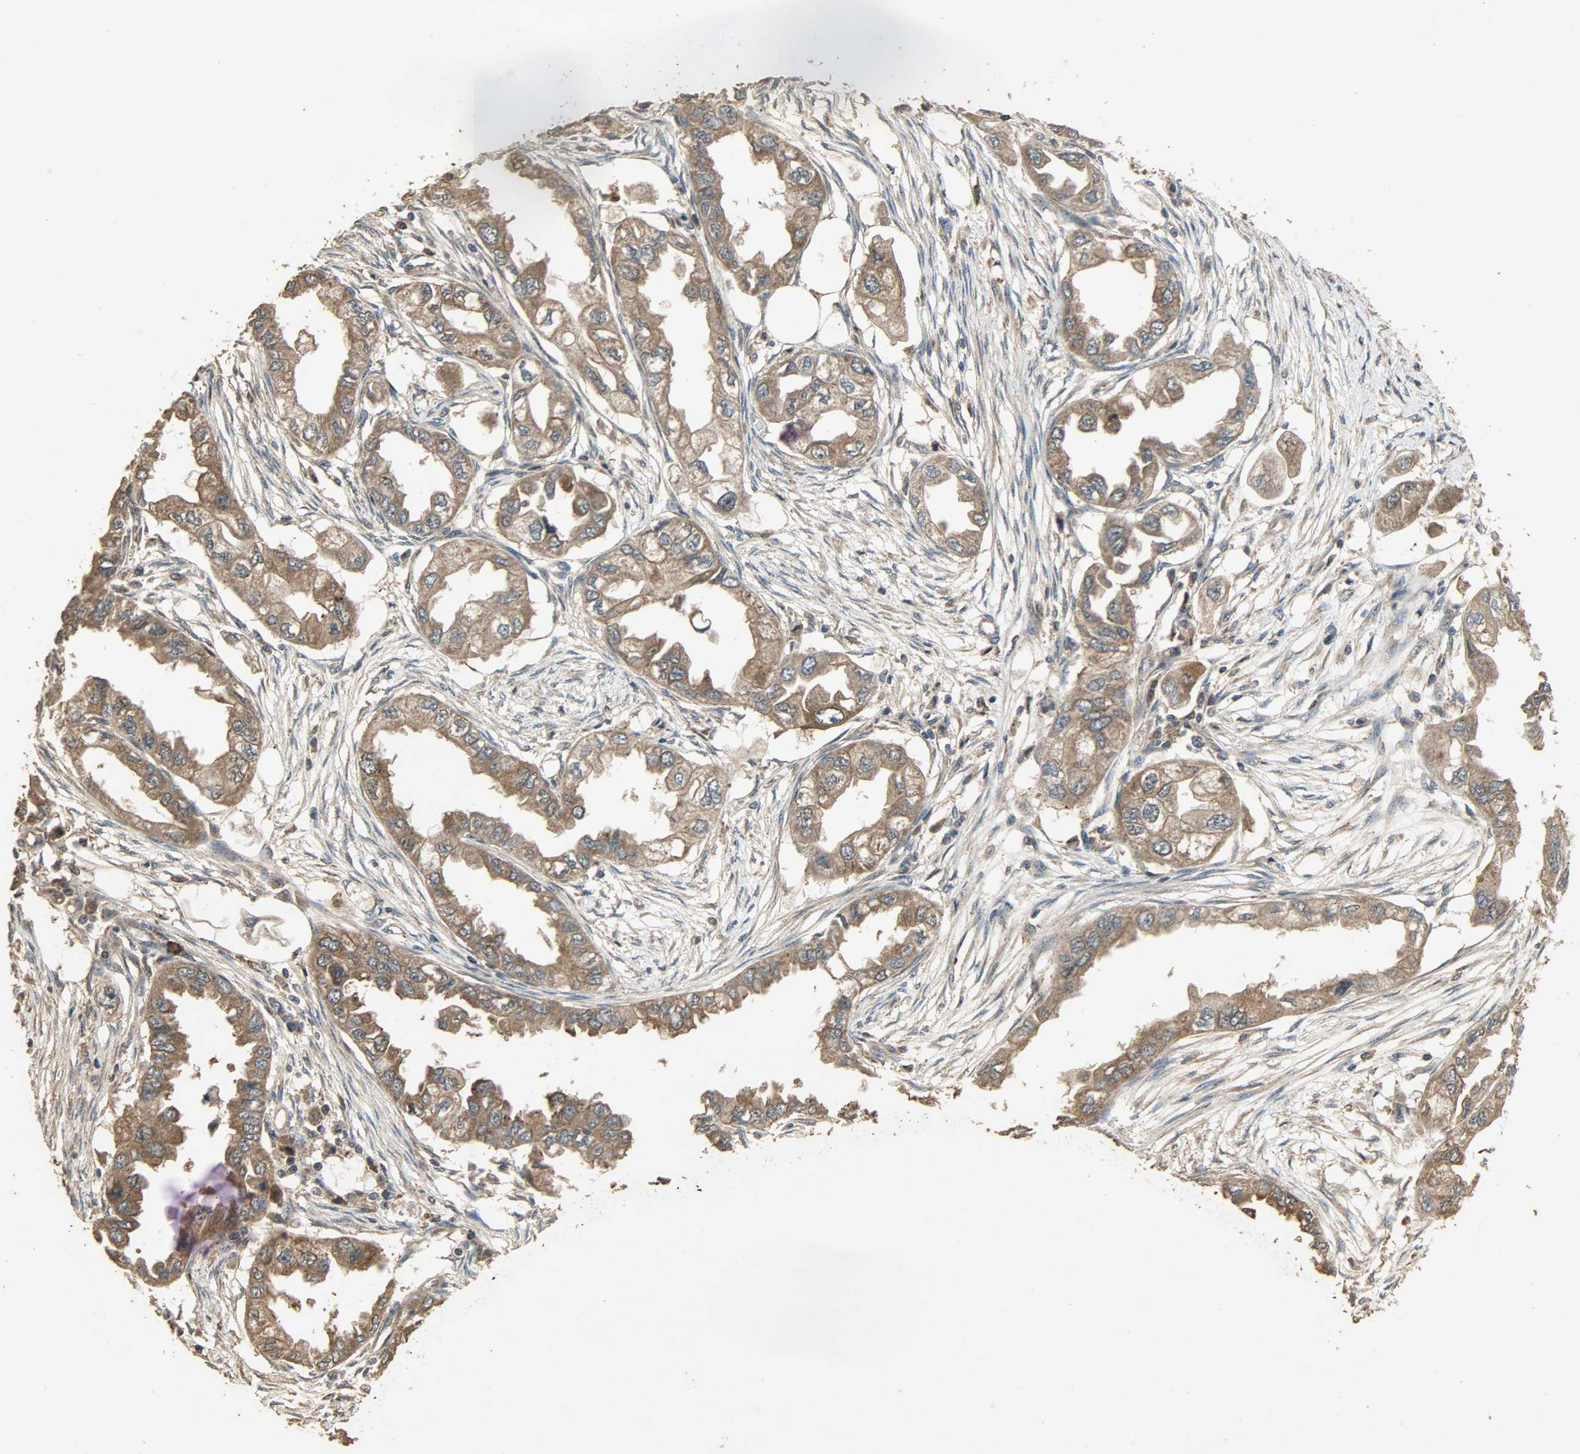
{"staining": {"intensity": "moderate", "quantity": ">75%", "location": "cytoplasmic/membranous"}, "tissue": "endometrial cancer", "cell_type": "Tumor cells", "image_type": "cancer", "snomed": [{"axis": "morphology", "description": "Adenocarcinoma, NOS"}, {"axis": "topography", "description": "Endometrium"}], "caption": "Immunohistochemistry histopathology image of human adenocarcinoma (endometrial) stained for a protein (brown), which shows medium levels of moderate cytoplasmic/membranous expression in about >75% of tumor cells.", "gene": "CDKN2C", "patient": {"sex": "female", "age": 67}}